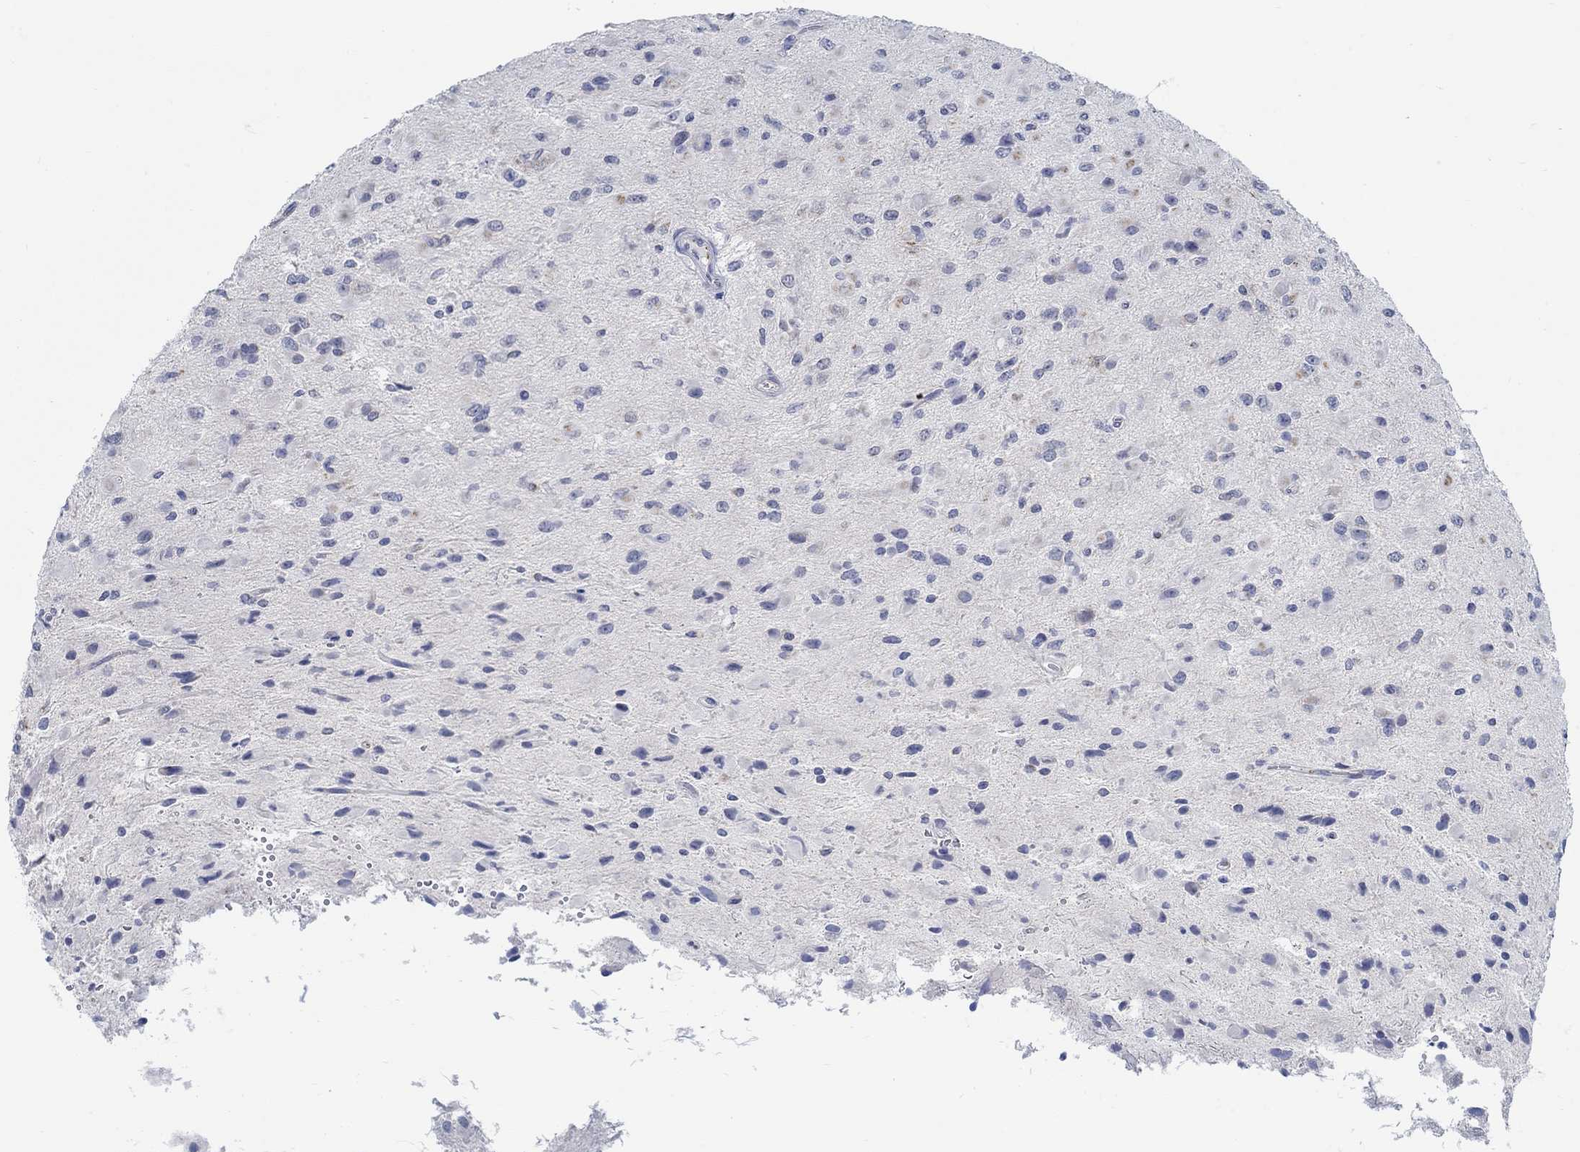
{"staining": {"intensity": "negative", "quantity": "none", "location": "none"}, "tissue": "glioma", "cell_type": "Tumor cells", "image_type": "cancer", "snomed": [{"axis": "morphology", "description": "Glioma, malignant, High grade"}, {"axis": "topography", "description": "Cerebral cortex"}], "caption": "IHC histopathology image of glioma stained for a protein (brown), which reveals no staining in tumor cells. The staining is performed using DAB (3,3'-diaminobenzidine) brown chromogen with nuclei counter-stained in using hematoxylin.", "gene": "TEKT4", "patient": {"sex": "male", "age": 35}}